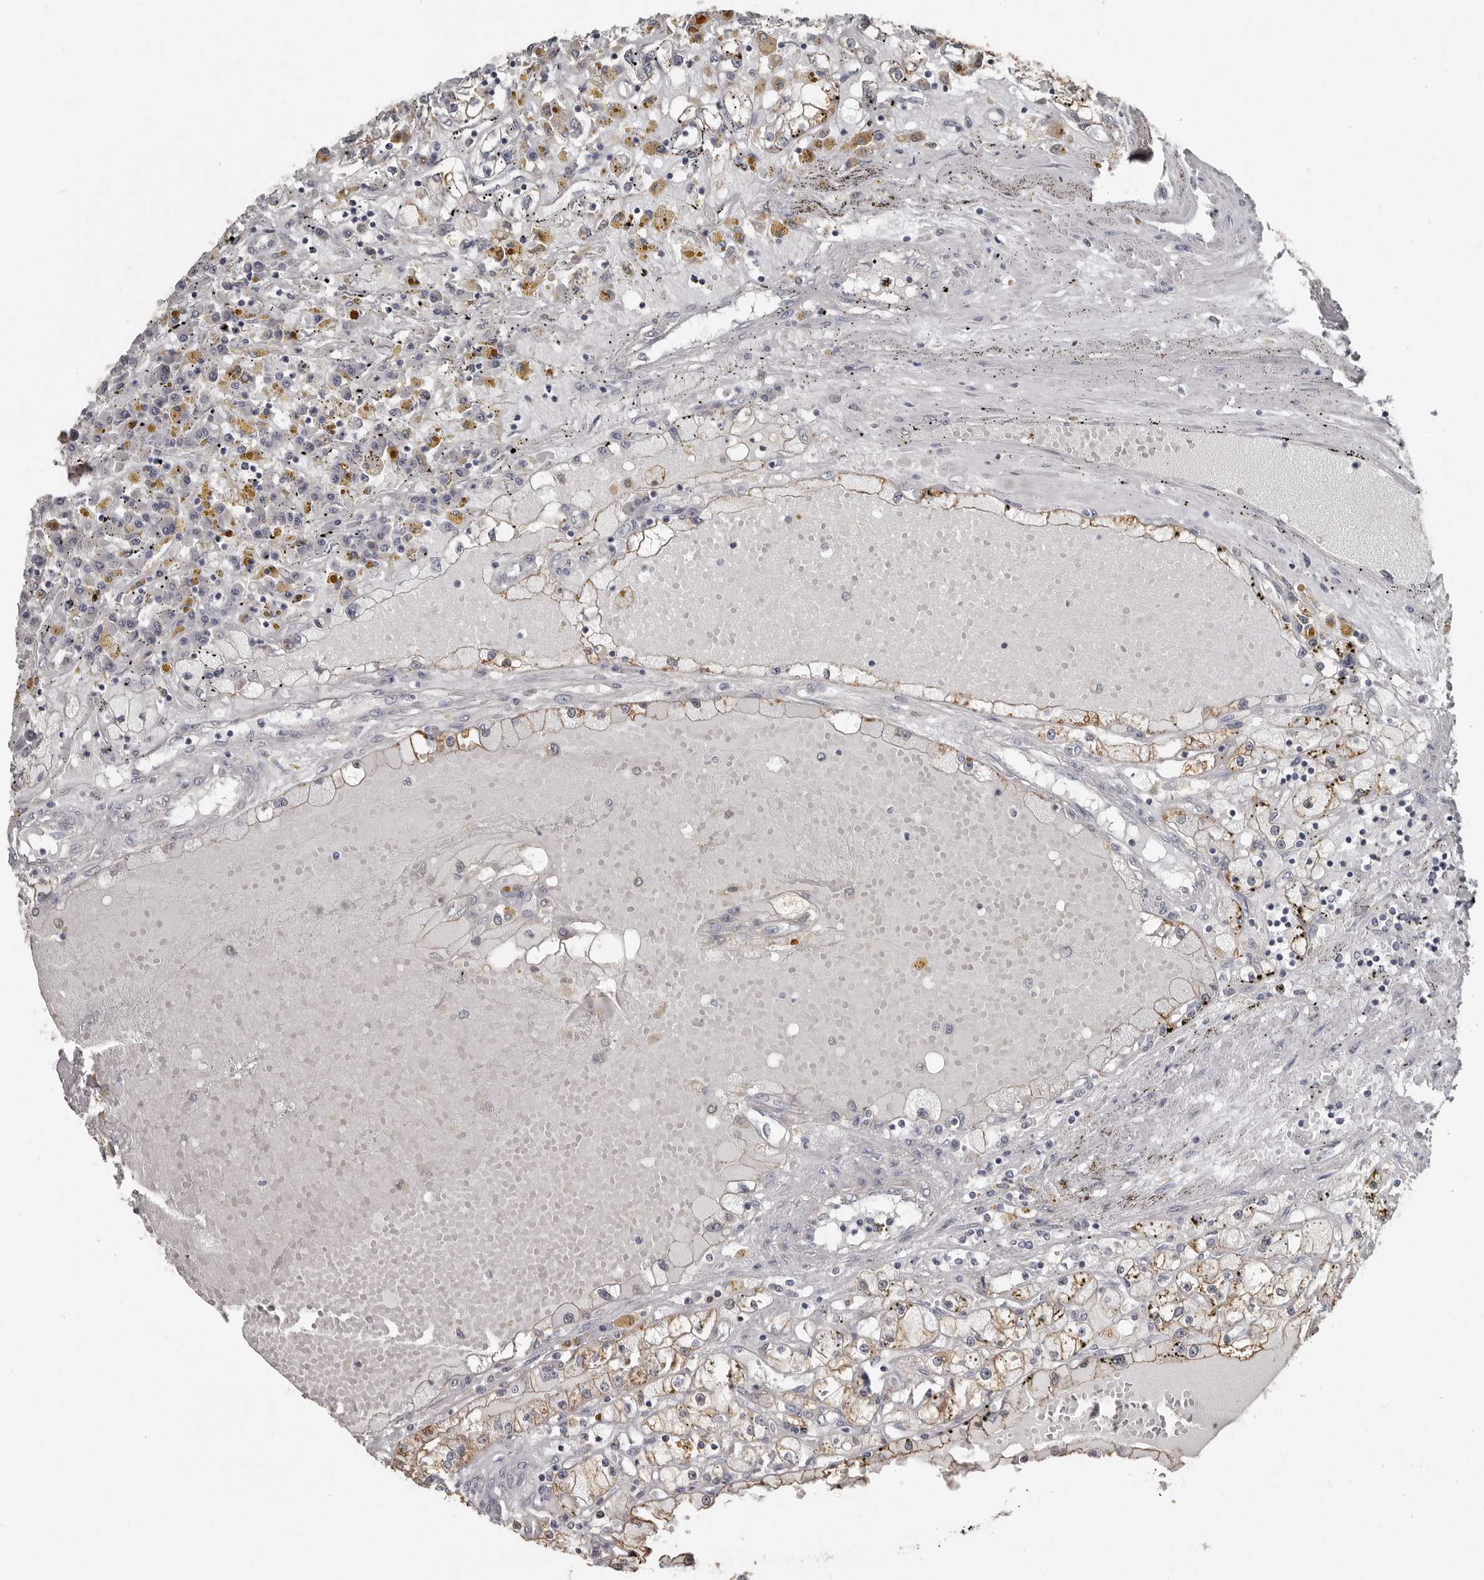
{"staining": {"intensity": "weak", "quantity": "25%-75%", "location": "cytoplasmic/membranous"}, "tissue": "renal cancer", "cell_type": "Tumor cells", "image_type": "cancer", "snomed": [{"axis": "morphology", "description": "Adenocarcinoma, NOS"}, {"axis": "topography", "description": "Kidney"}], "caption": "Immunohistochemical staining of adenocarcinoma (renal) reveals low levels of weak cytoplasmic/membranous protein expression in approximately 25%-75% of tumor cells.", "gene": "KCNJ8", "patient": {"sex": "male", "age": 56}}